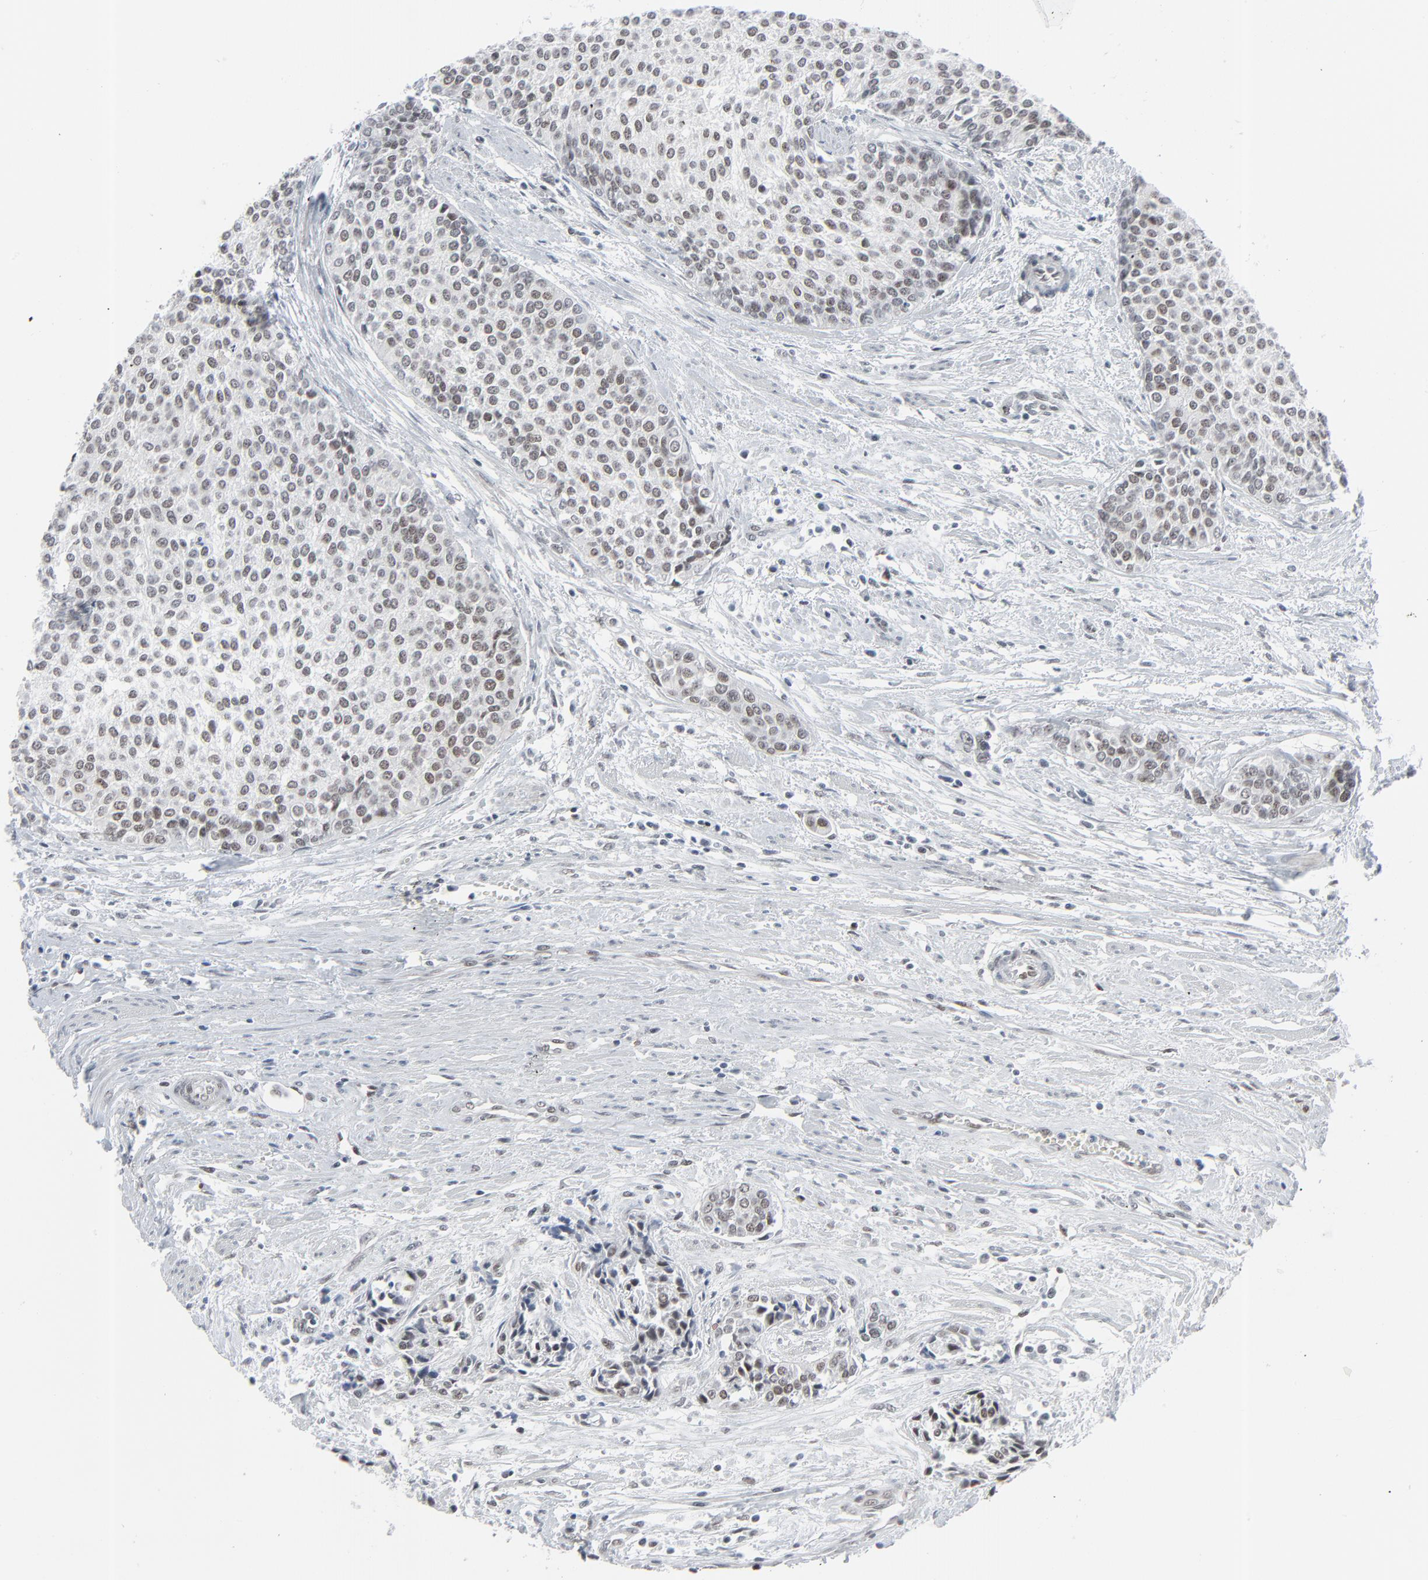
{"staining": {"intensity": "moderate", "quantity": "25%-75%", "location": "nuclear"}, "tissue": "urothelial cancer", "cell_type": "Tumor cells", "image_type": "cancer", "snomed": [{"axis": "morphology", "description": "Urothelial carcinoma, Low grade"}, {"axis": "topography", "description": "Urinary bladder"}], "caption": "A medium amount of moderate nuclear expression is appreciated in approximately 25%-75% of tumor cells in urothelial cancer tissue.", "gene": "FBXO28", "patient": {"sex": "female", "age": 73}}